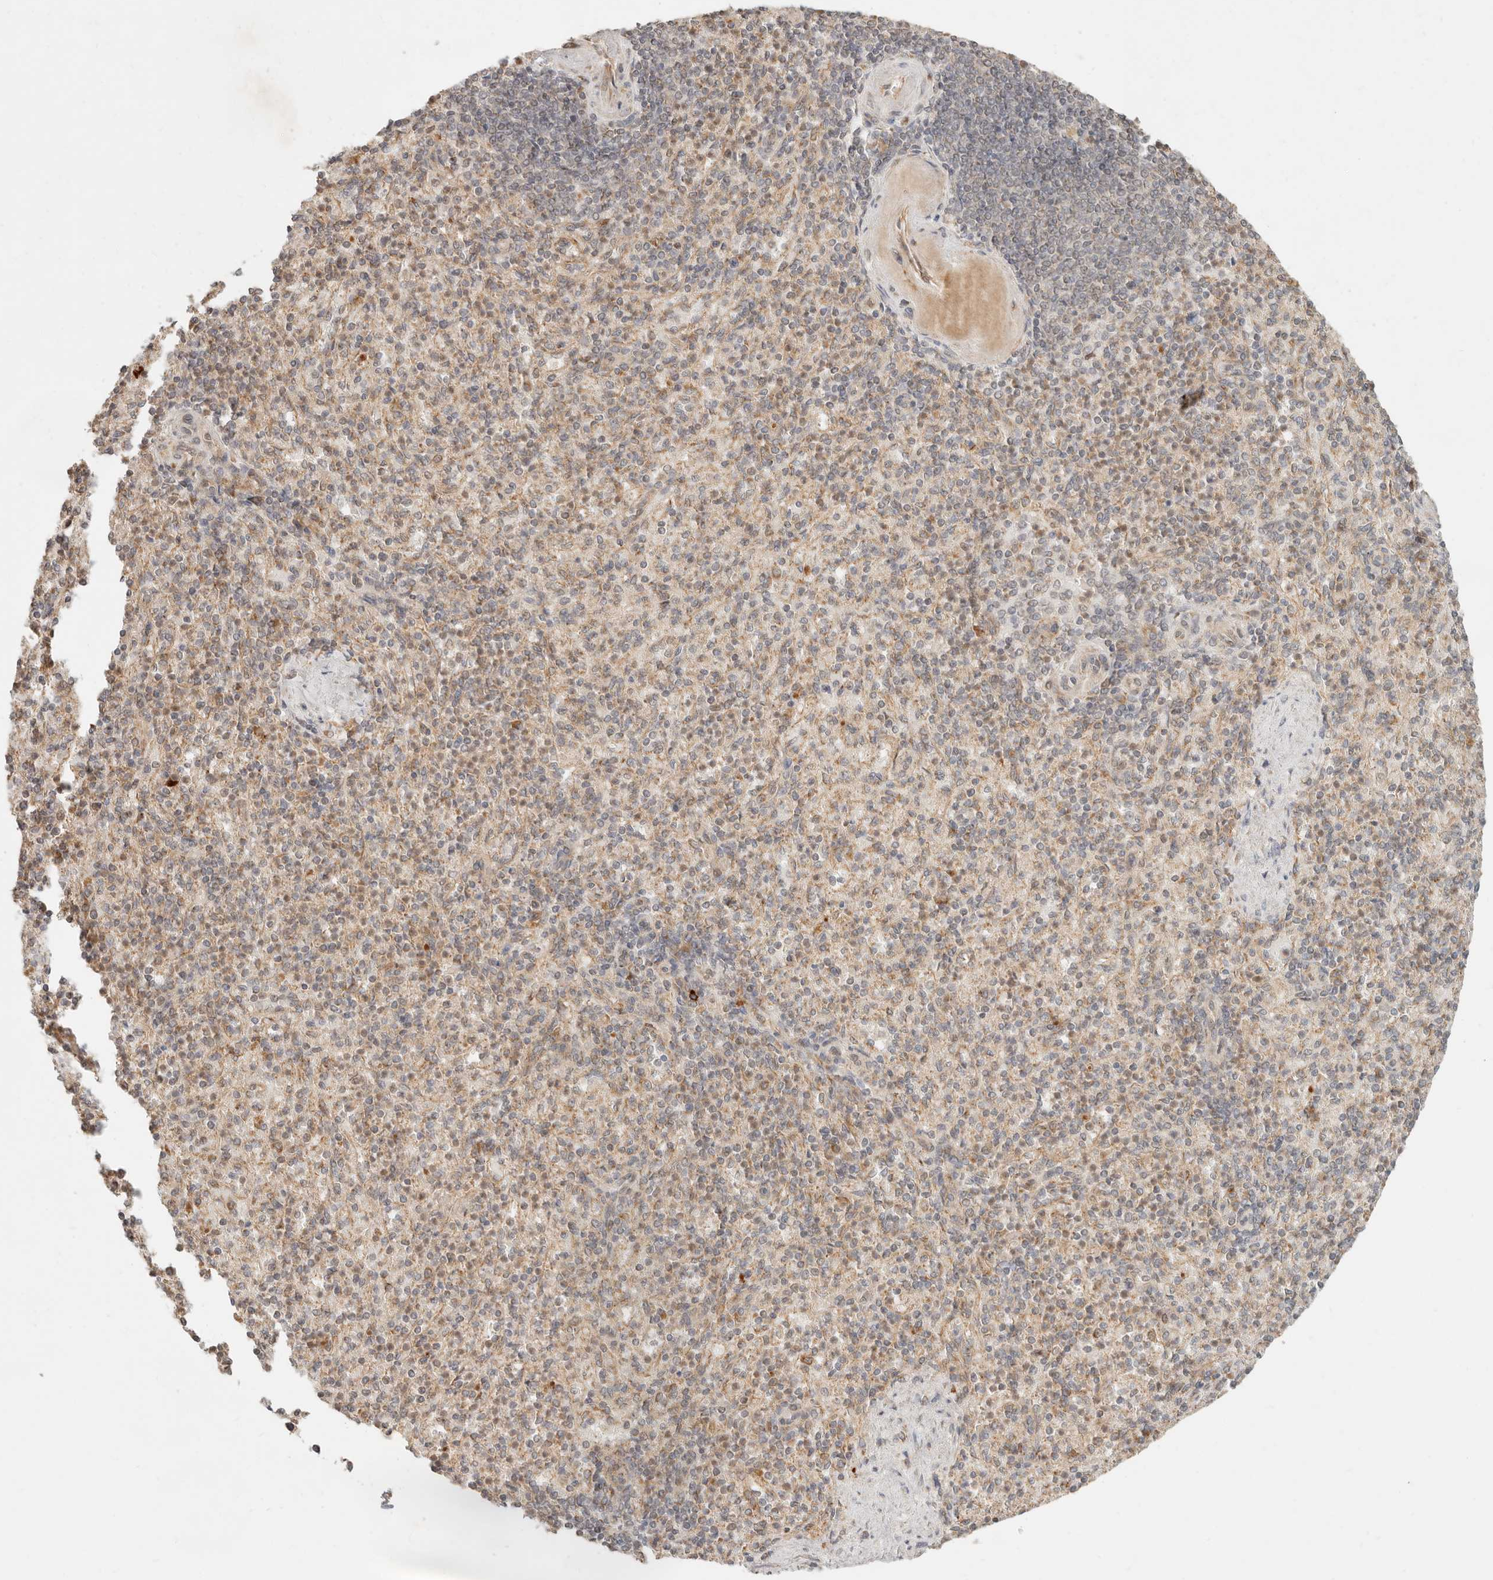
{"staining": {"intensity": "moderate", "quantity": "<25%", "location": "cytoplasmic/membranous"}, "tissue": "spleen", "cell_type": "Cells in red pulp", "image_type": "normal", "snomed": [{"axis": "morphology", "description": "Normal tissue, NOS"}, {"axis": "topography", "description": "Spleen"}], "caption": "Spleen stained with a brown dye exhibits moderate cytoplasmic/membranous positive staining in about <25% of cells in red pulp.", "gene": "BAALC", "patient": {"sex": "female", "age": 74}}